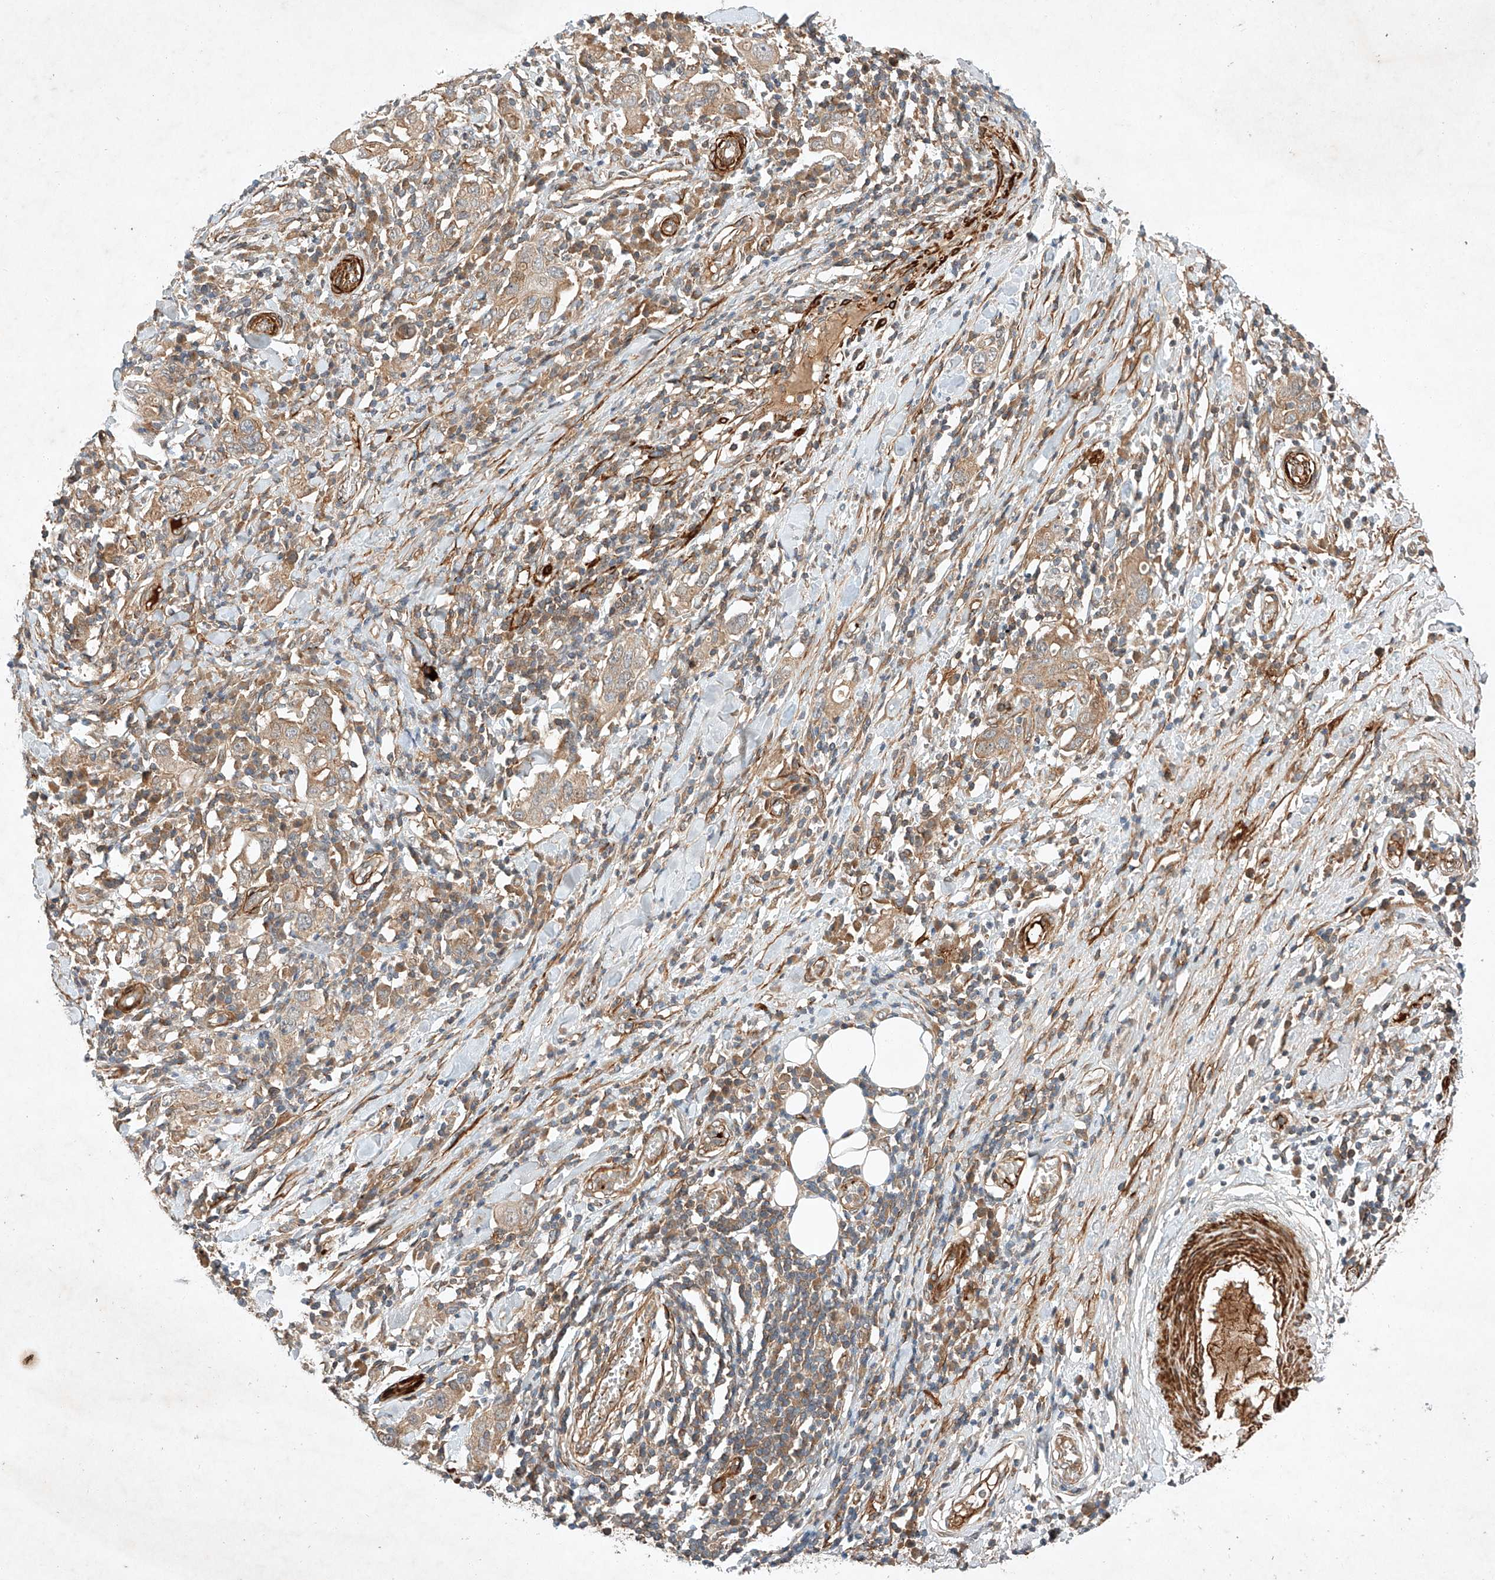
{"staining": {"intensity": "weak", "quantity": ">75%", "location": "cytoplasmic/membranous"}, "tissue": "stomach cancer", "cell_type": "Tumor cells", "image_type": "cancer", "snomed": [{"axis": "morphology", "description": "Adenocarcinoma, NOS"}, {"axis": "topography", "description": "Stomach, upper"}], "caption": "Stomach adenocarcinoma was stained to show a protein in brown. There is low levels of weak cytoplasmic/membranous positivity in about >75% of tumor cells.", "gene": "ARHGAP33", "patient": {"sex": "male", "age": 62}}